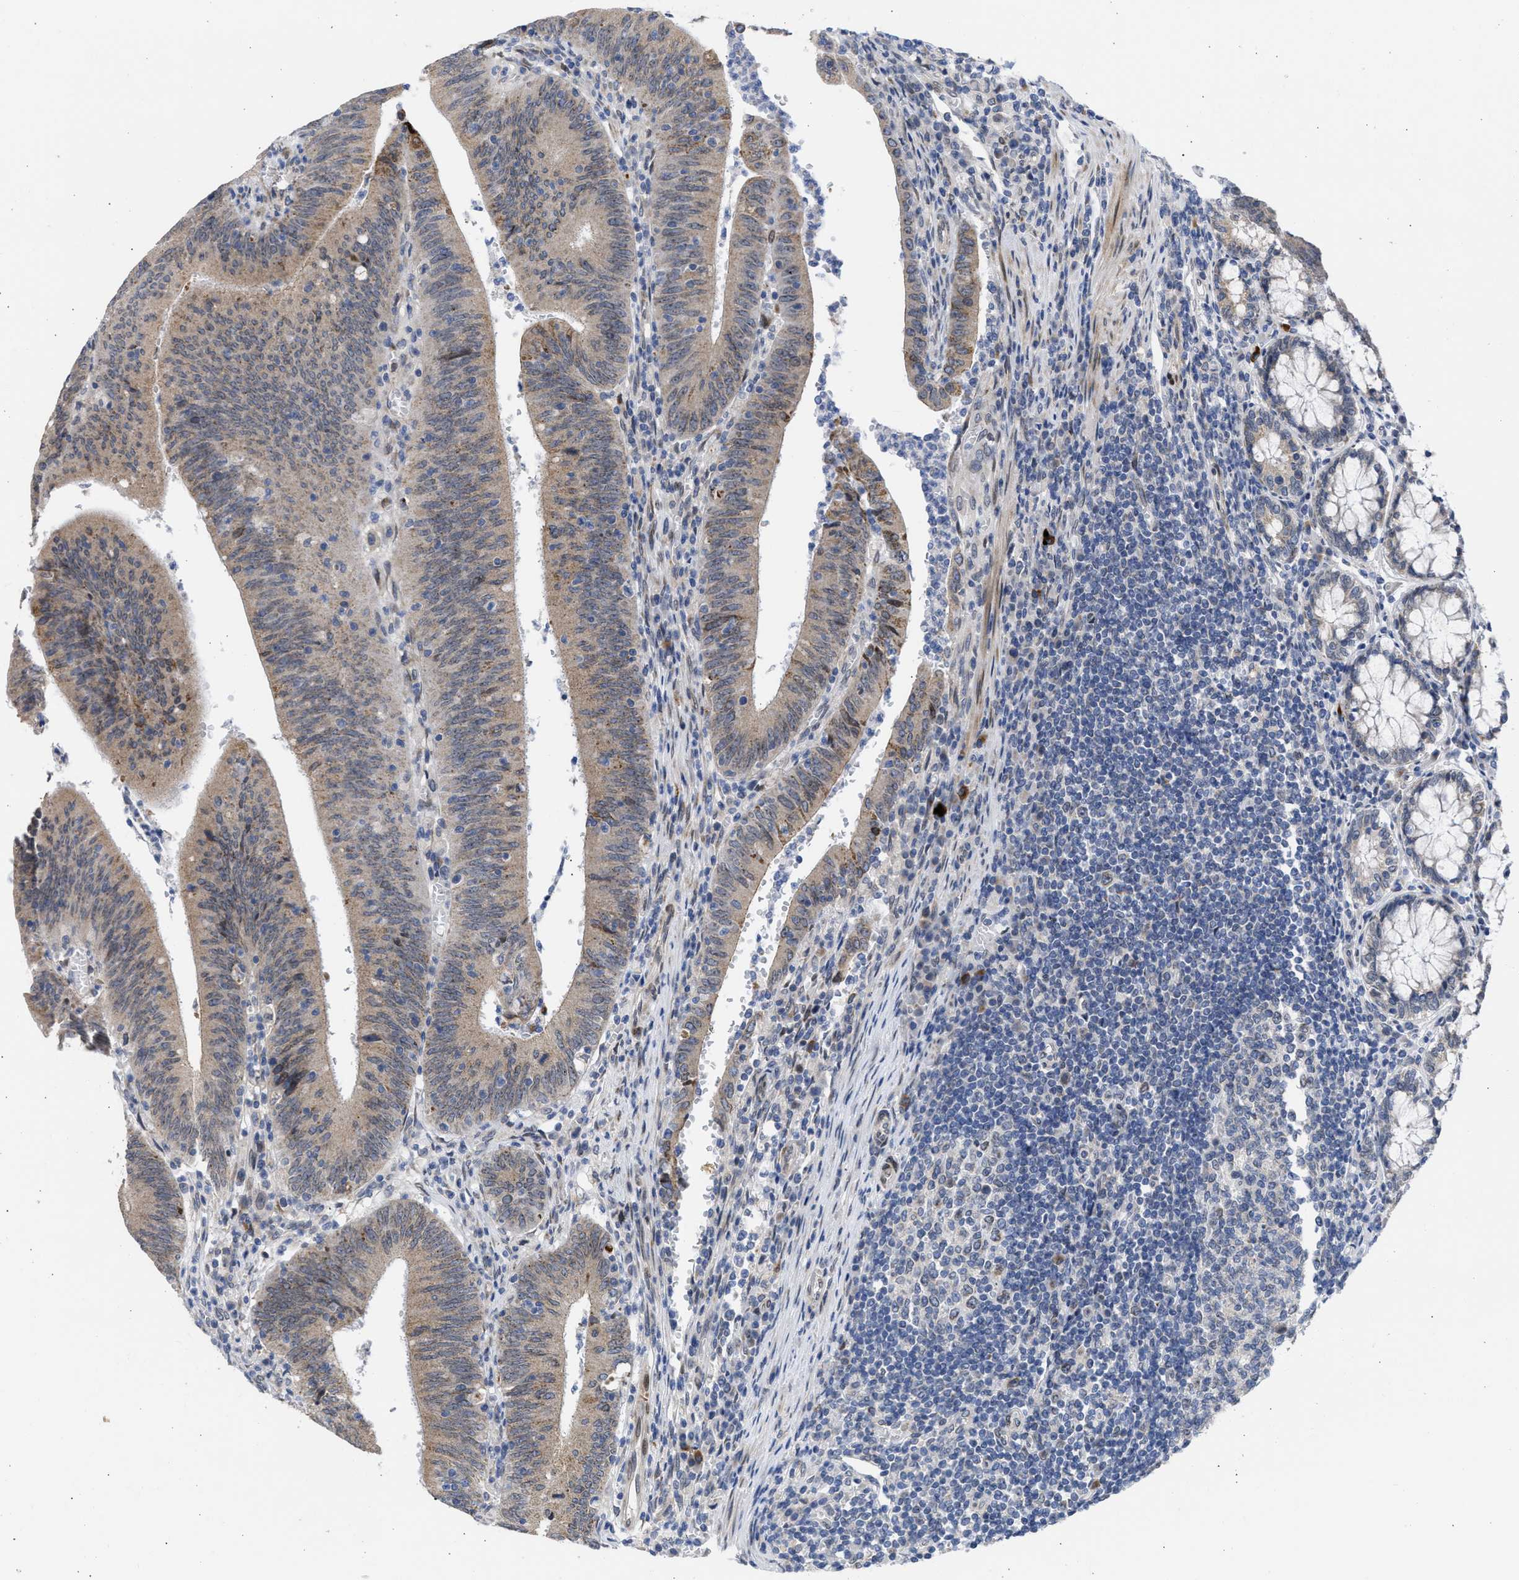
{"staining": {"intensity": "strong", "quantity": "<25%", "location": "cytoplasmic/membranous"}, "tissue": "colorectal cancer", "cell_type": "Tumor cells", "image_type": "cancer", "snomed": [{"axis": "morphology", "description": "Normal tissue, NOS"}, {"axis": "morphology", "description": "Adenocarcinoma, NOS"}, {"axis": "topography", "description": "Rectum"}], "caption": "Colorectal cancer stained for a protein reveals strong cytoplasmic/membranous positivity in tumor cells.", "gene": "NUP35", "patient": {"sex": "female", "age": 66}}